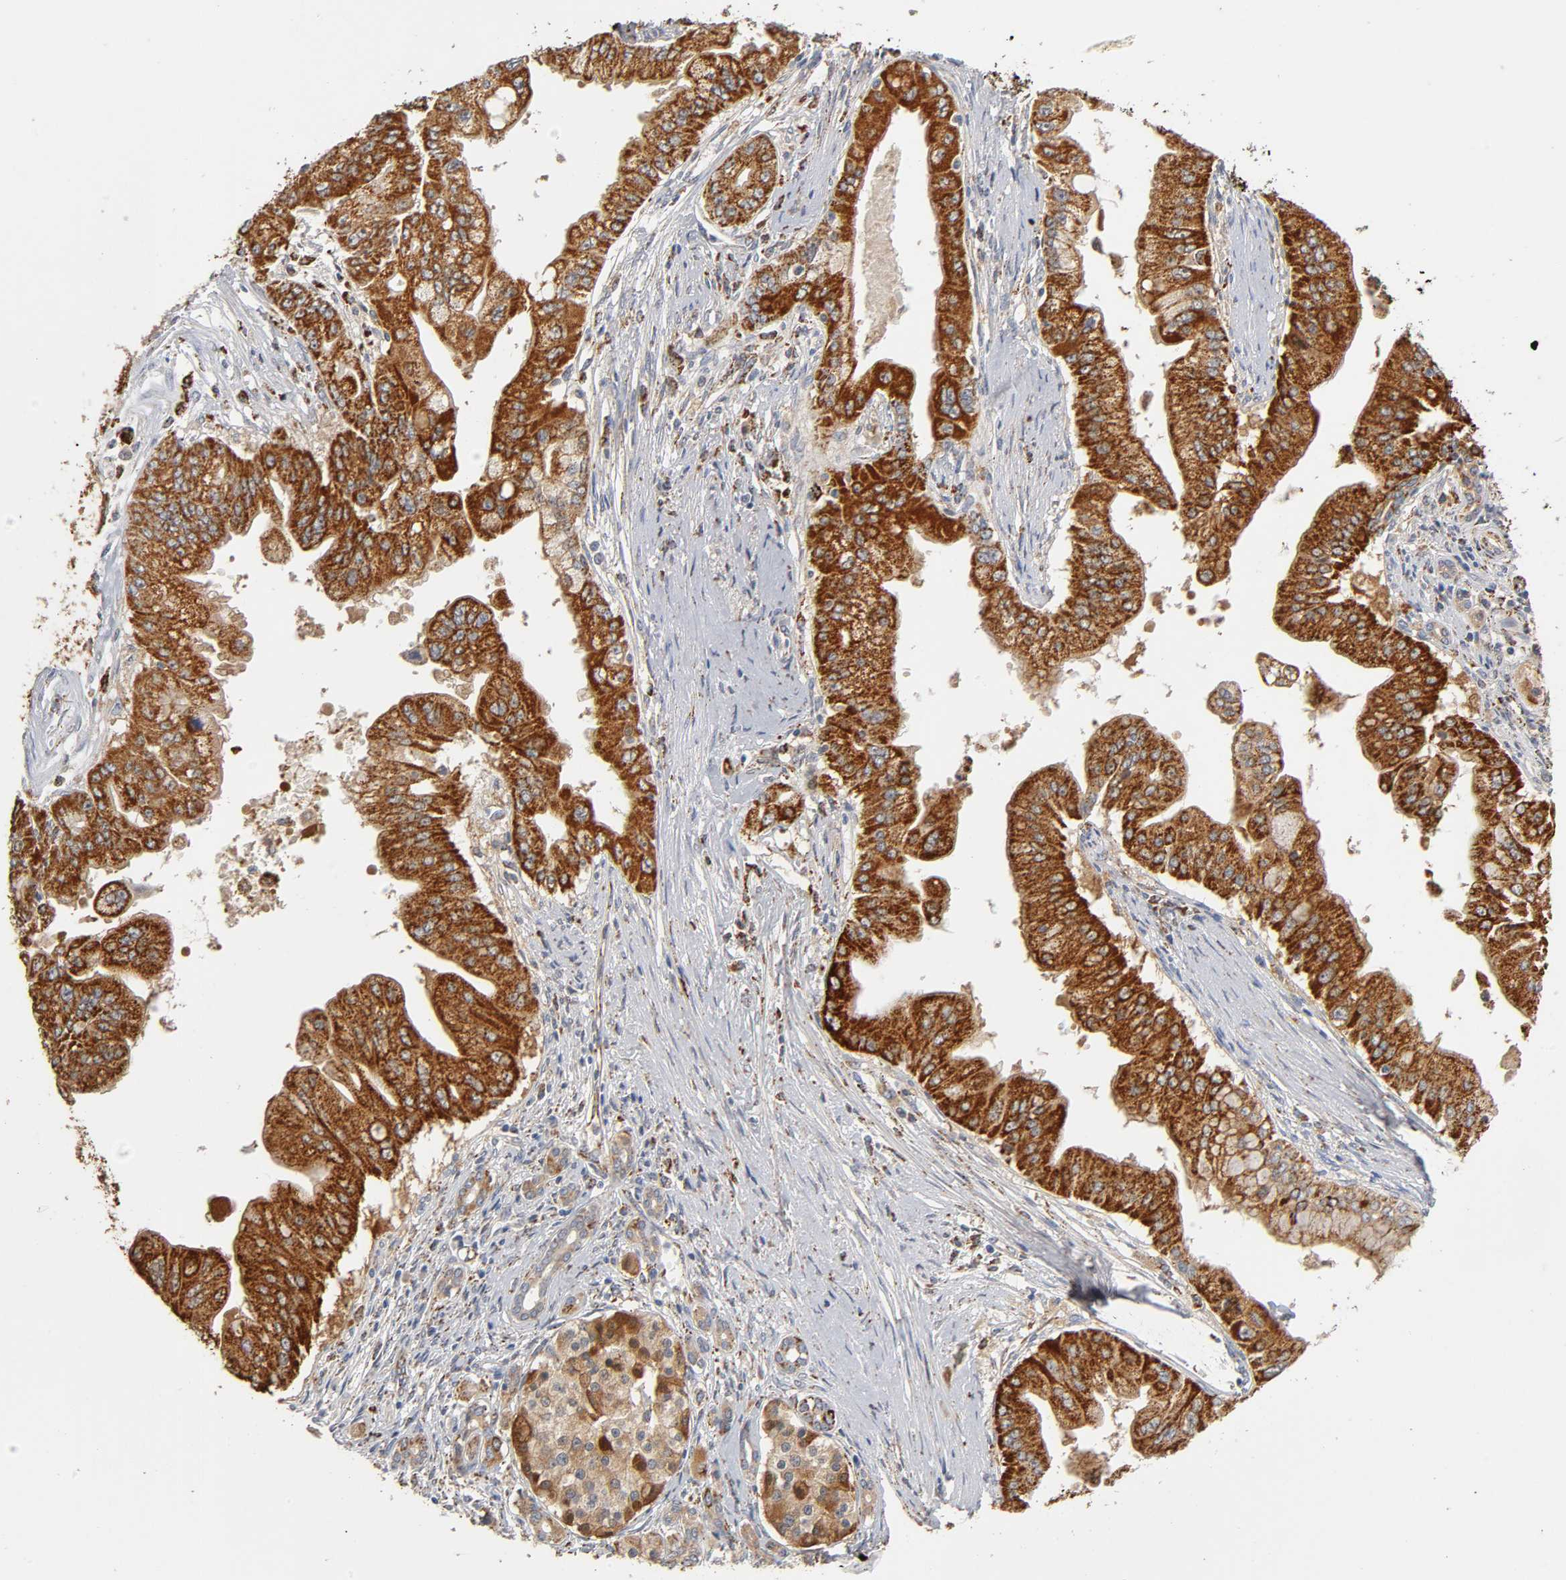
{"staining": {"intensity": "strong", "quantity": ">75%", "location": "cytoplasmic/membranous"}, "tissue": "pancreatic cancer", "cell_type": "Tumor cells", "image_type": "cancer", "snomed": [{"axis": "morphology", "description": "Adenocarcinoma, NOS"}, {"axis": "topography", "description": "Pancreas"}], "caption": "Pancreatic cancer stained with immunohistochemistry (IHC) shows strong cytoplasmic/membranous staining in approximately >75% of tumor cells. (IHC, brightfield microscopy, high magnification).", "gene": "ISG15", "patient": {"sex": "male", "age": 59}}